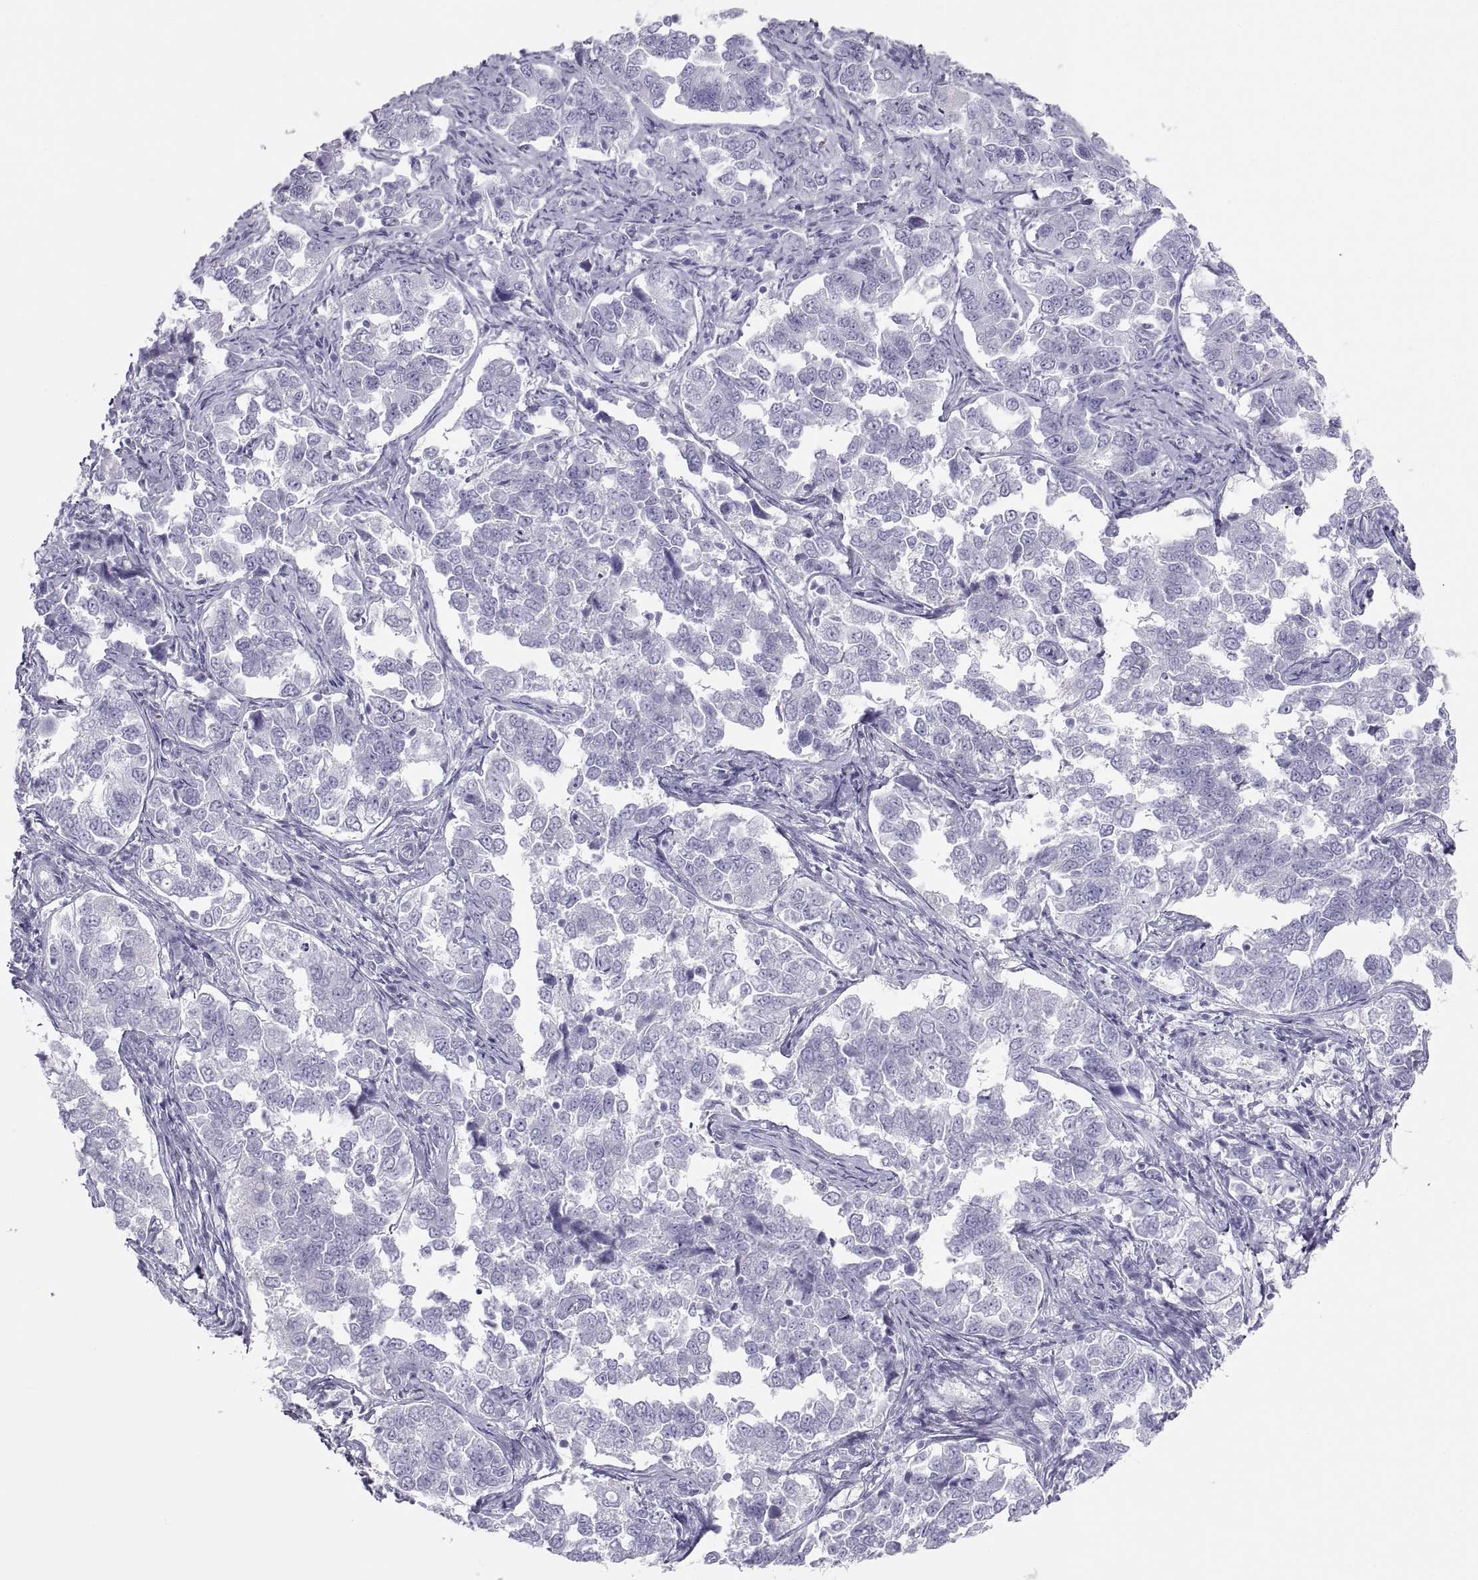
{"staining": {"intensity": "negative", "quantity": "none", "location": "none"}, "tissue": "endometrial cancer", "cell_type": "Tumor cells", "image_type": "cancer", "snomed": [{"axis": "morphology", "description": "Adenocarcinoma, NOS"}, {"axis": "topography", "description": "Endometrium"}], "caption": "The image demonstrates no staining of tumor cells in endometrial cancer.", "gene": "SEMG1", "patient": {"sex": "female", "age": 43}}